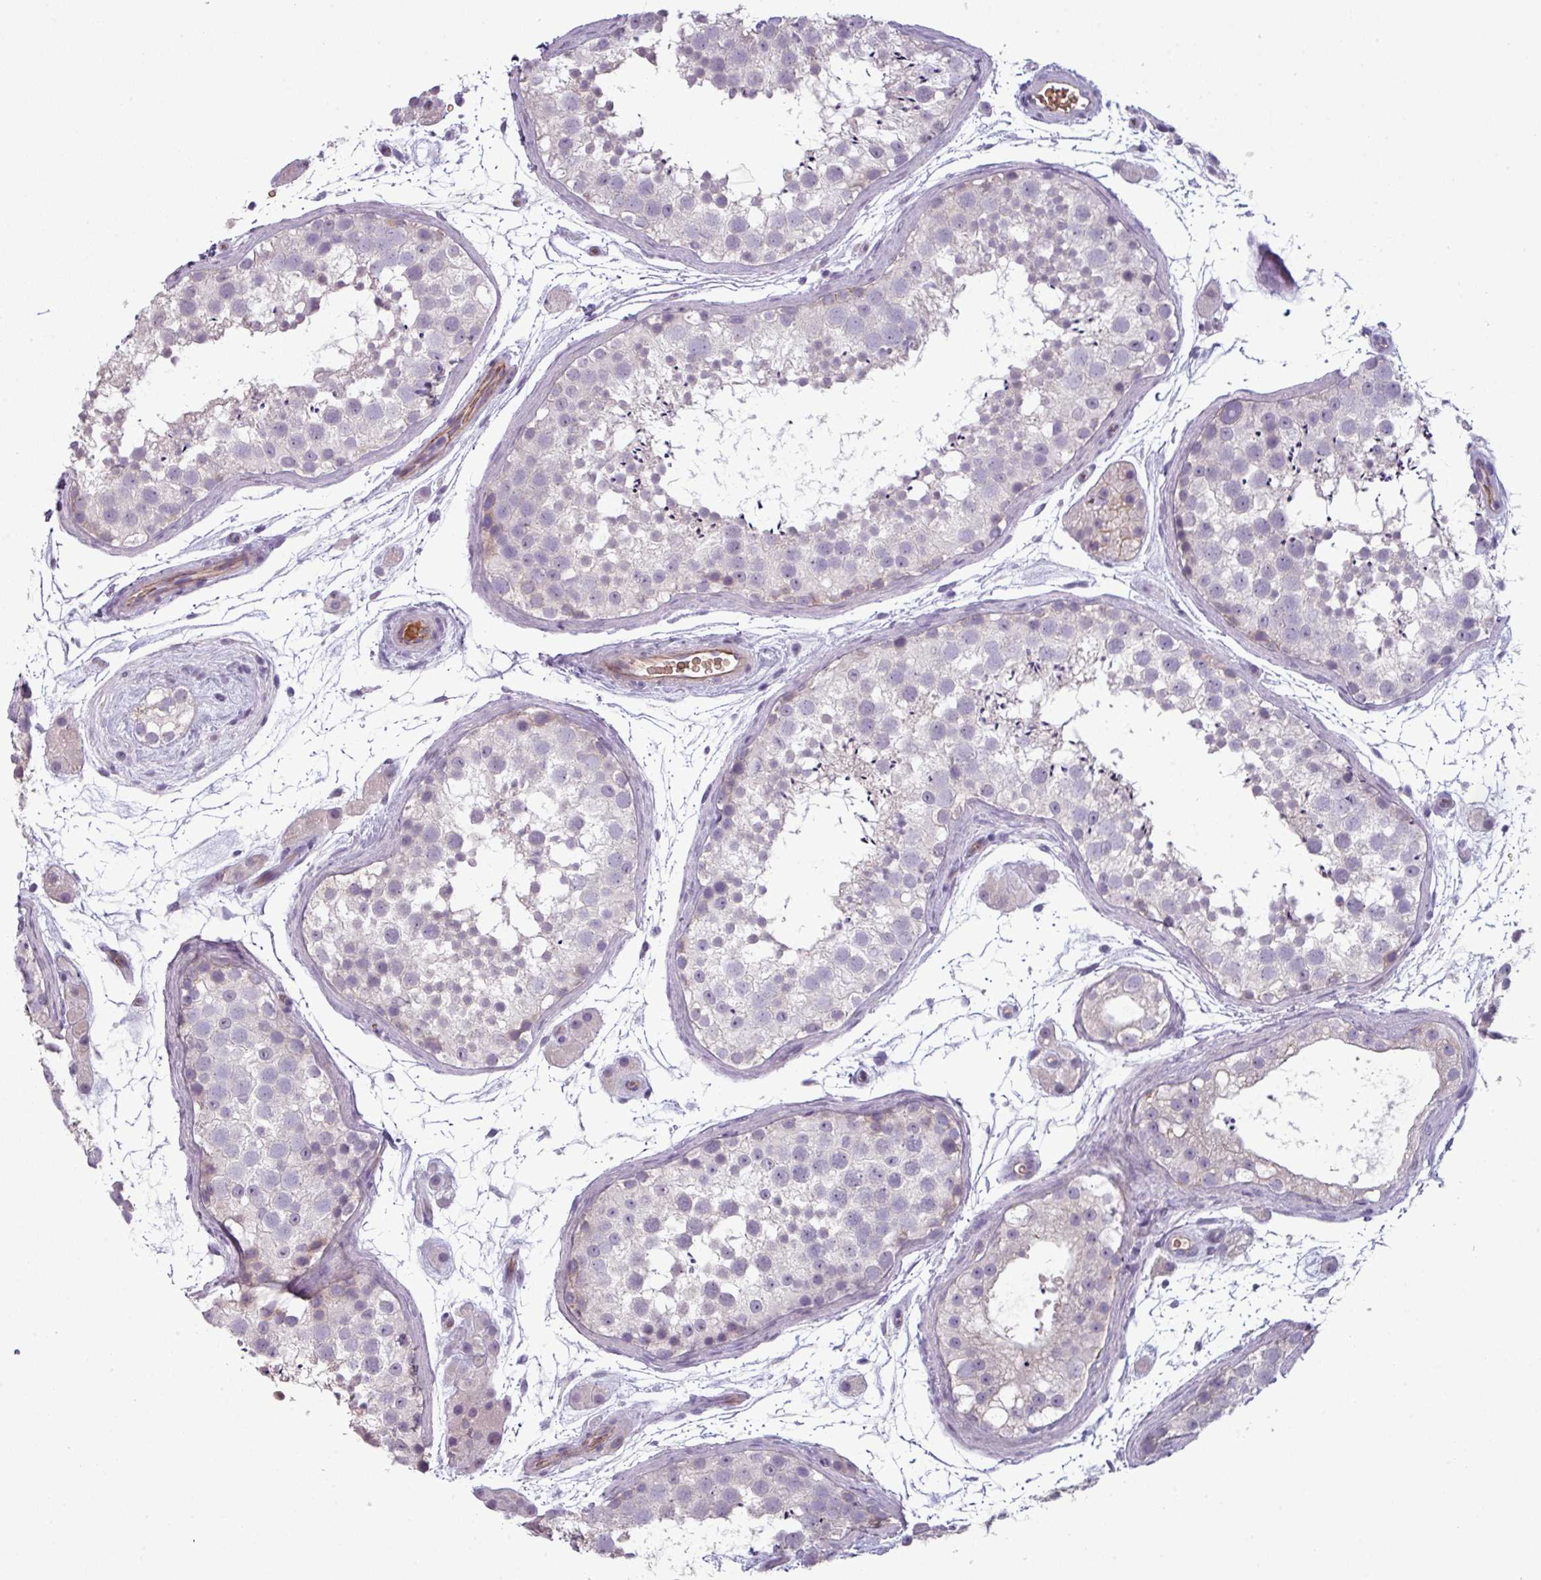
{"staining": {"intensity": "negative", "quantity": "none", "location": "none"}, "tissue": "testis", "cell_type": "Cells in seminiferous ducts", "image_type": "normal", "snomed": [{"axis": "morphology", "description": "Normal tissue, NOS"}, {"axis": "topography", "description": "Testis"}], "caption": "This image is of normal testis stained with immunohistochemistry (IHC) to label a protein in brown with the nuclei are counter-stained blue. There is no staining in cells in seminiferous ducts.", "gene": "AREL1", "patient": {"sex": "male", "age": 41}}